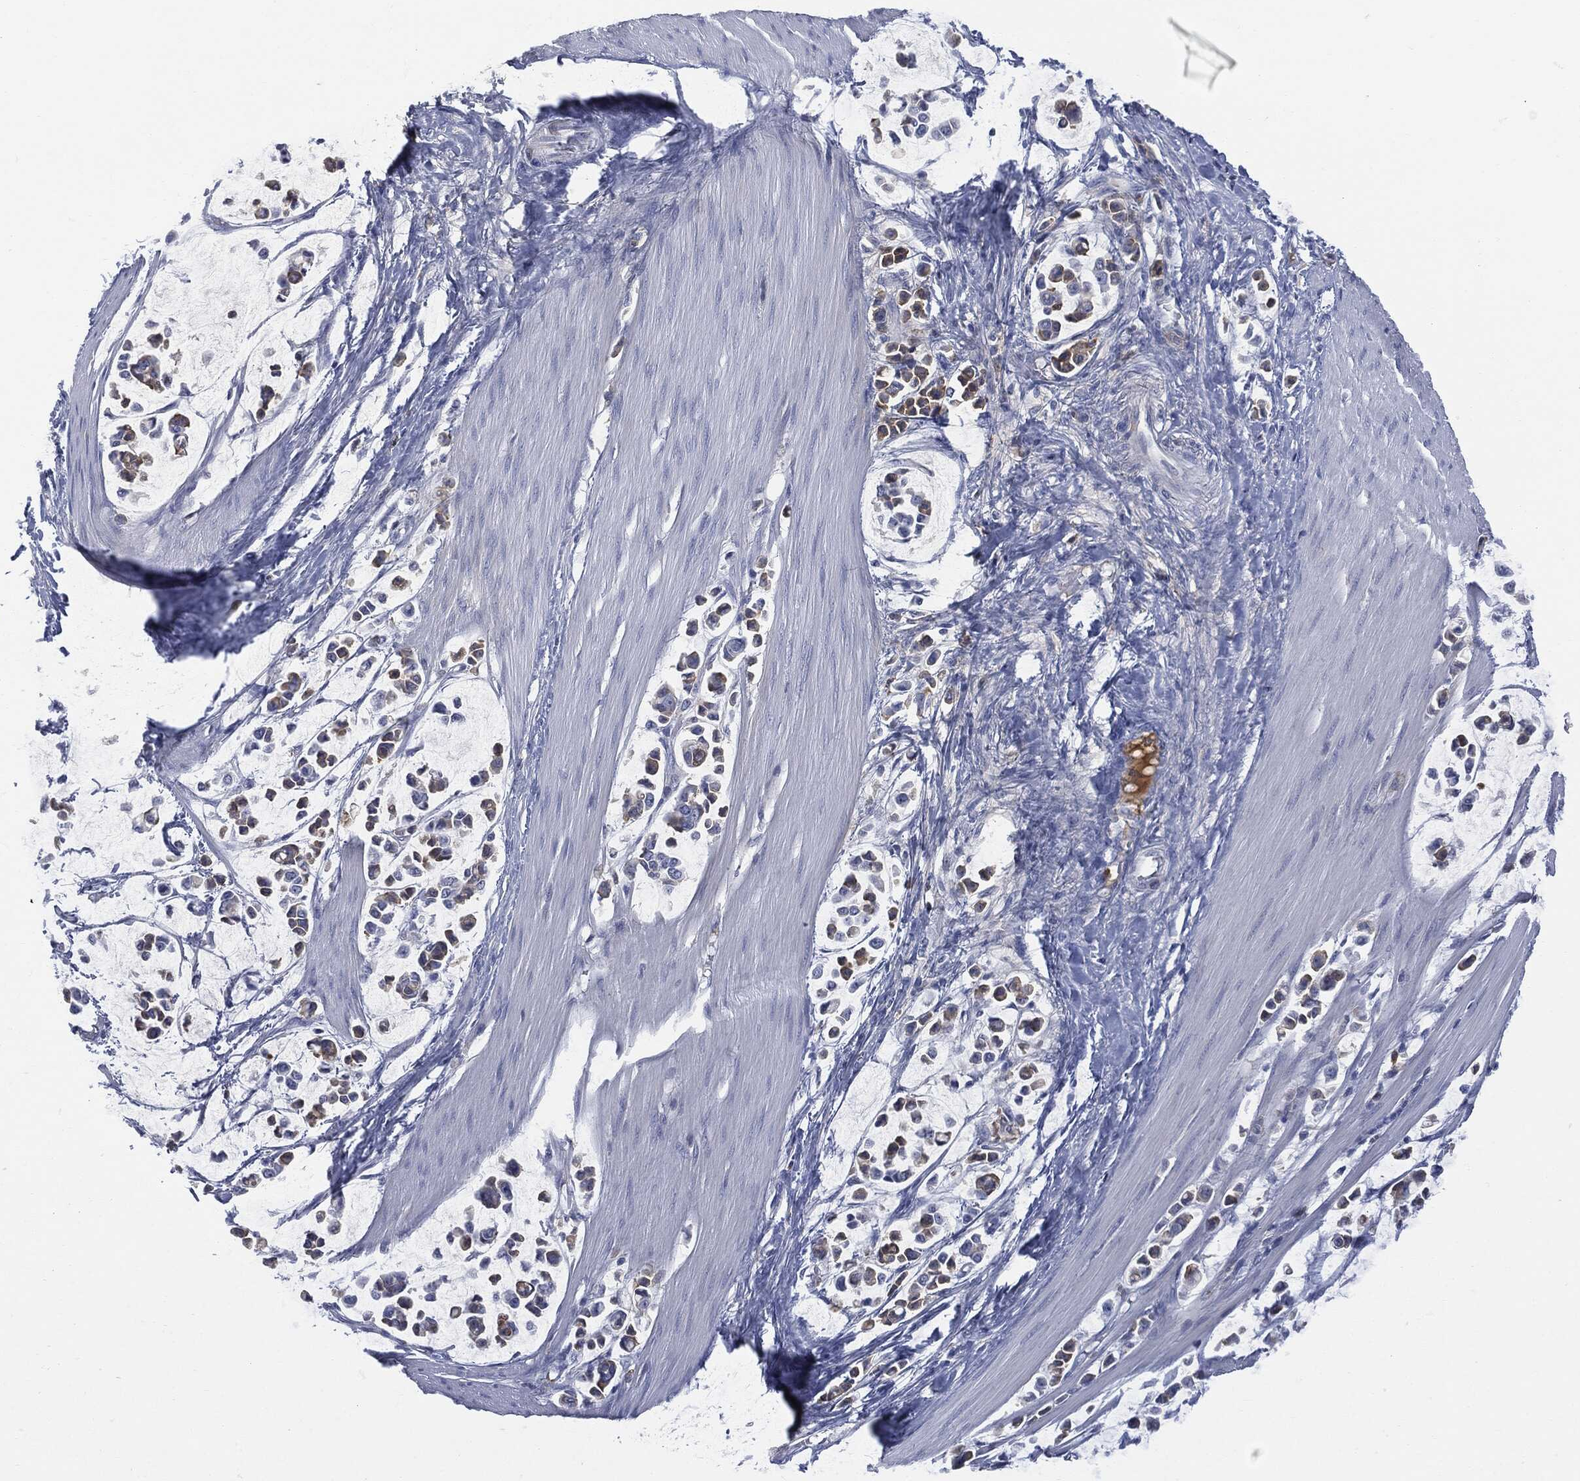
{"staining": {"intensity": "weak", "quantity": "<25%", "location": "cytoplasmic/membranous"}, "tissue": "stomach cancer", "cell_type": "Tumor cells", "image_type": "cancer", "snomed": [{"axis": "morphology", "description": "Adenocarcinoma, NOS"}, {"axis": "topography", "description": "Stomach"}], "caption": "Tumor cells show no significant protein expression in stomach cancer (adenocarcinoma).", "gene": "BTK", "patient": {"sex": "male", "age": 82}}